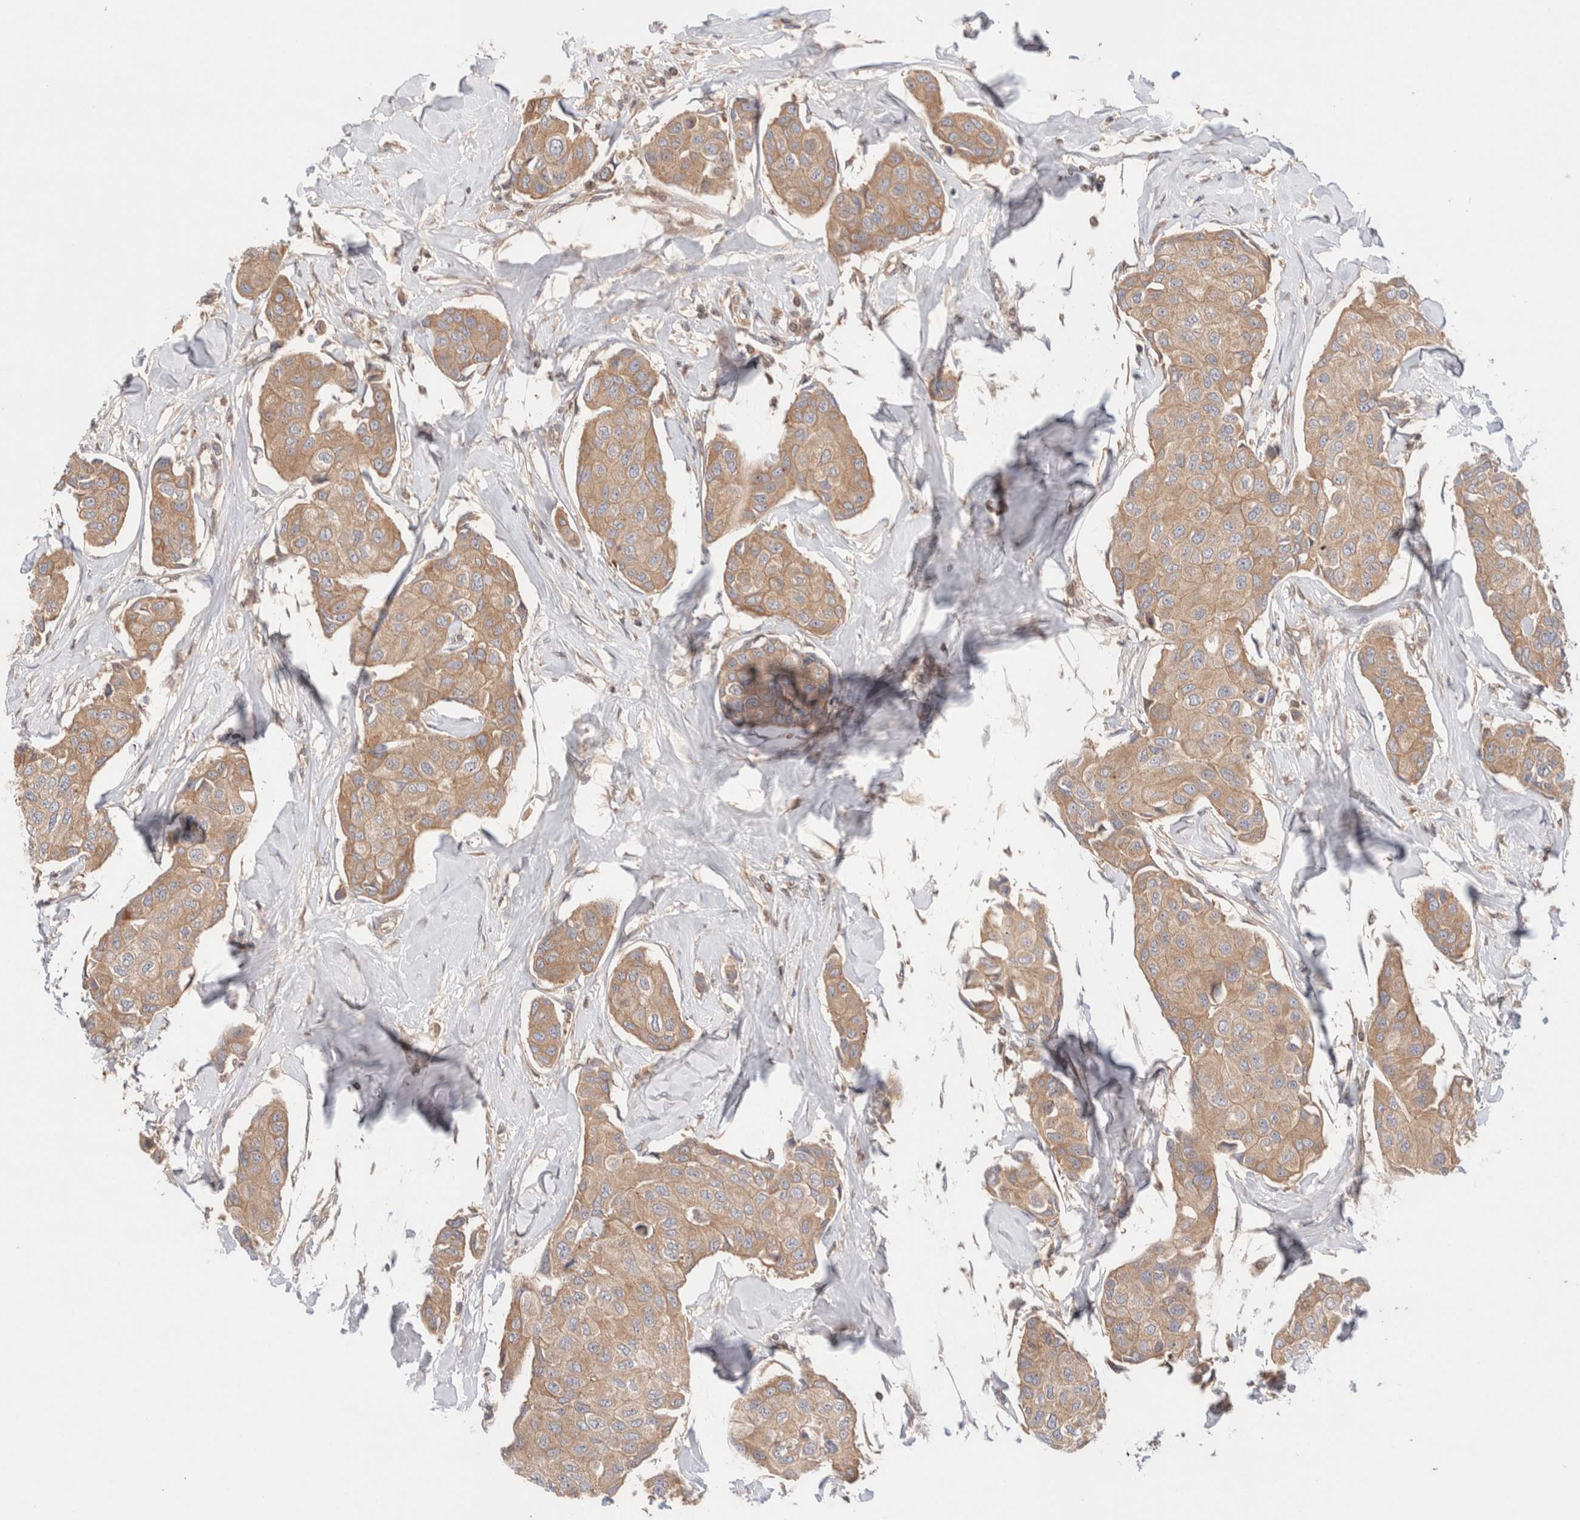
{"staining": {"intensity": "moderate", "quantity": ">75%", "location": "cytoplasmic/membranous"}, "tissue": "breast cancer", "cell_type": "Tumor cells", "image_type": "cancer", "snomed": [{"axis": "morphology", "description": "Duct carcinoma"}, {"axis": "topography", "description": "Breast"}], "caption": "DAB immunohistochemical staining of human breast cancer (infiltrating ductal carcinoma) reveals moderate cytoplasmic/membranous protein expression in approximately >75% of tumor cells. (Stains: DAB (3,3'-diaminobenzidine) in brown, nuclei in blue, Microscopy: brightfield microscopy at high magnification).", "gene": "SIKE1", "patient": {"sex": "female", "age": 80}}